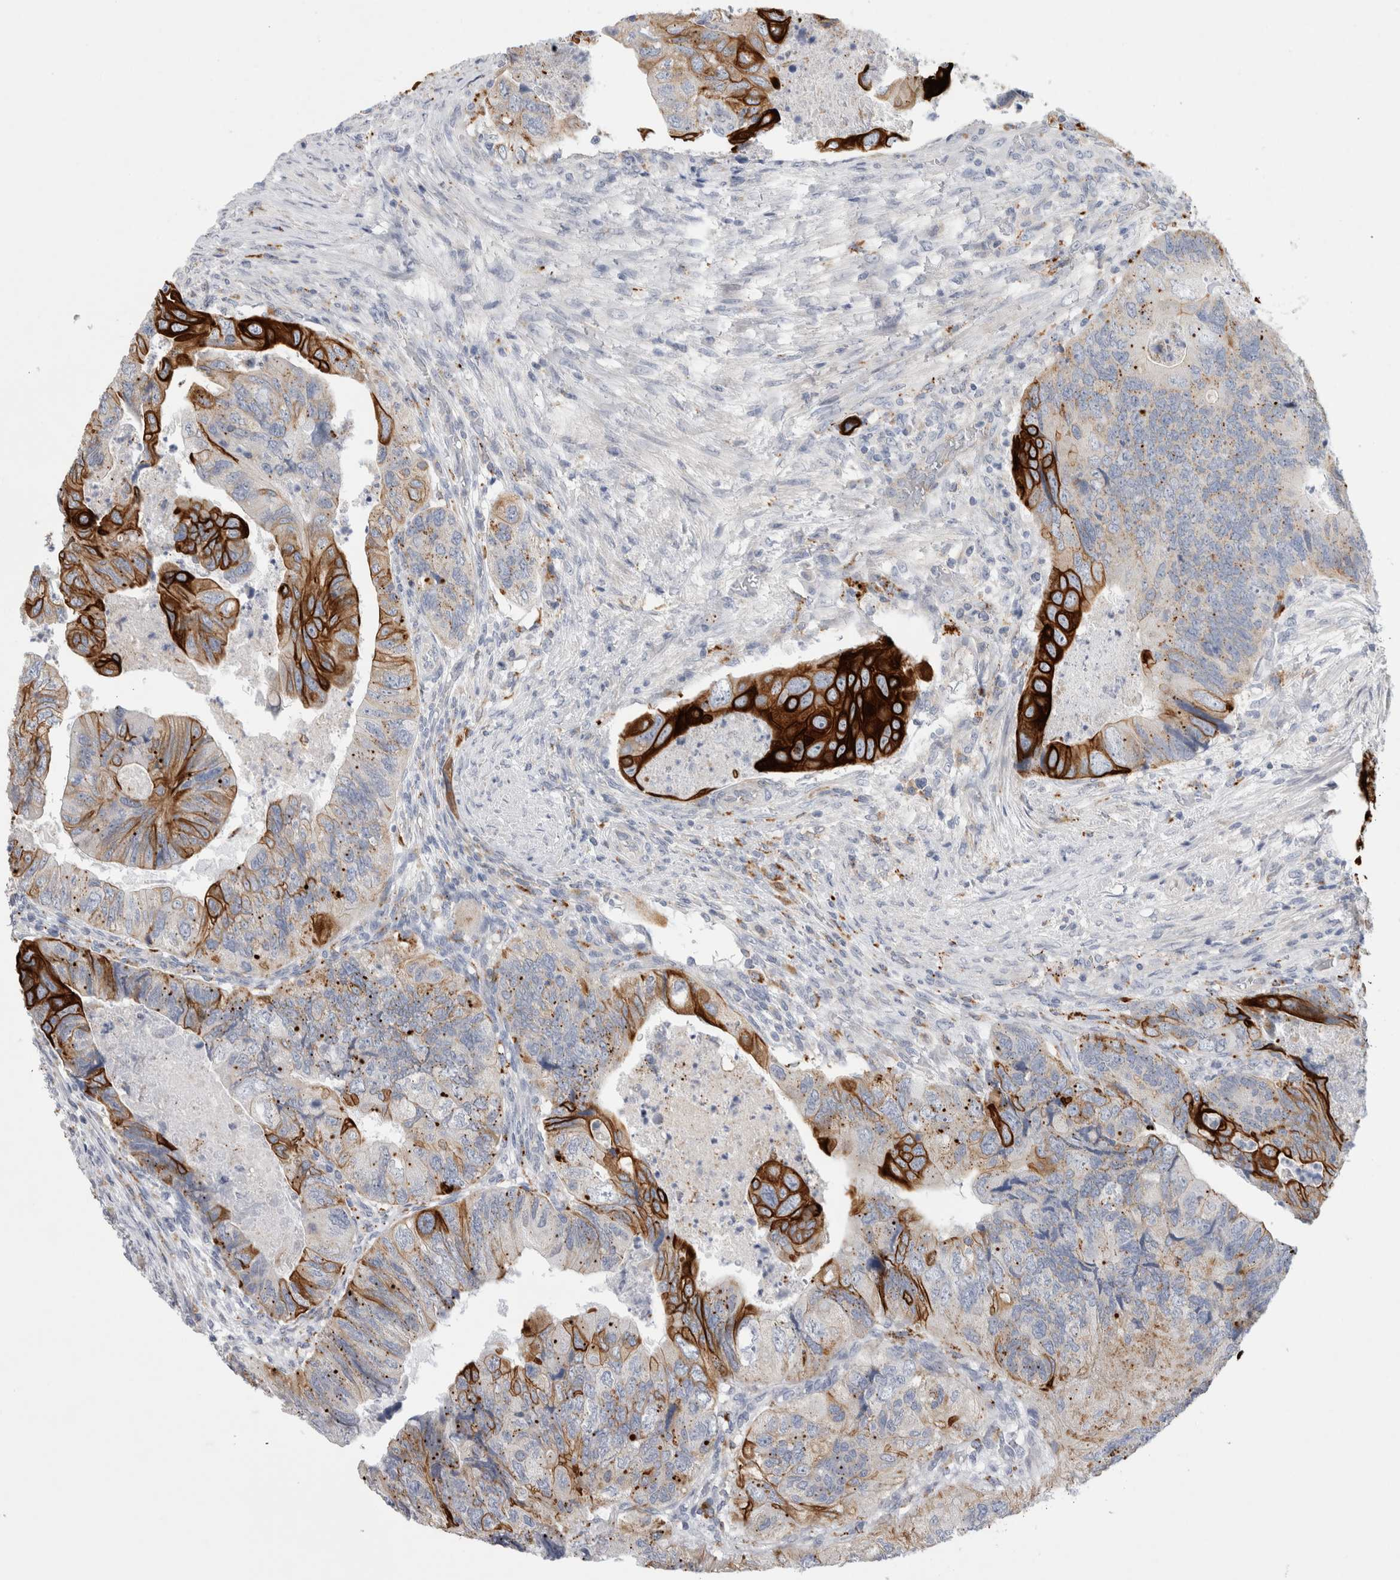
{"staining": {"intensity": "strong", "quantity": "25%-75%", "location": "cytoplasmic/membranous"}, "tissue": "colorectal cancer", "cell_type": "Tumor cells", "image_type": "cancer", "snomed": [{"axis": "morphology", "description": "Adenocarcinoma, NOS"}, {"axis": "topography", "description": "Rectum"}], "caption": "Protein expression analysis of human colorectal cancer (adenocarcinoma) reveals strong cytoplasmic/membranous staining in approximately 25%-75% of tumor cells.", "gene": "GAA", "patient": {"sex": "male", "age": 63}}